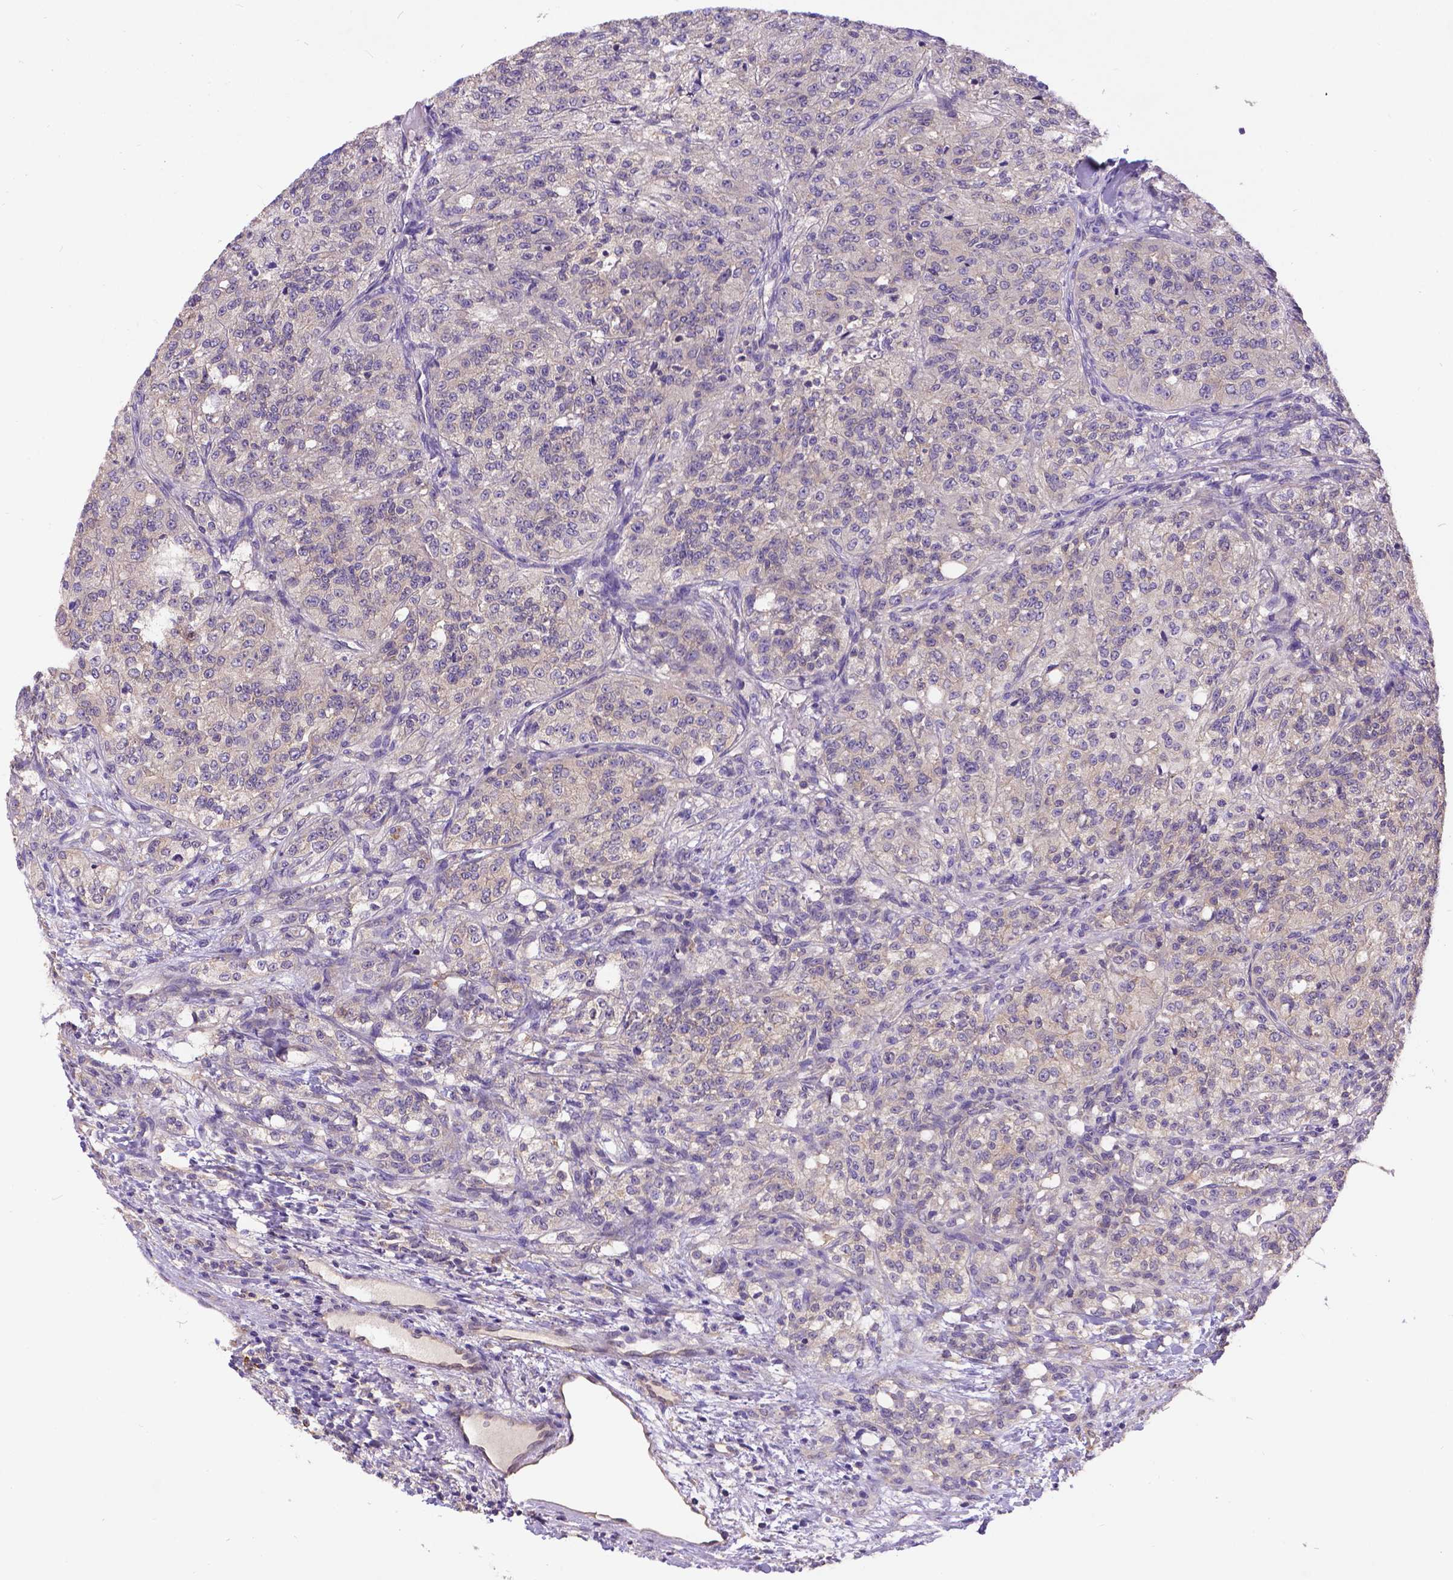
{"staining": {"intensity": "negative", "quantity": "none", "location": "none"}, "tissue": "renal cancer", "cell_type": "Tumor cells", "image_type": "cancer", "snomed": [{"axis": "morphology", "description": "Adenocarcinoma, NOS"}, {"axis": "topography", "description": "Kidney"}], "caption": "High power microscopy micrograph of an IHC micrograph of adenocarcinoma (renal), revealing no significant positivity in tumor cells. (Stains: DAB IHC with hematoxylin counter stain, Microscopy: brightfield microscopy at high magnification).", "gene": "DENND6A", "patient": {"sex": "female", "age": 63}}